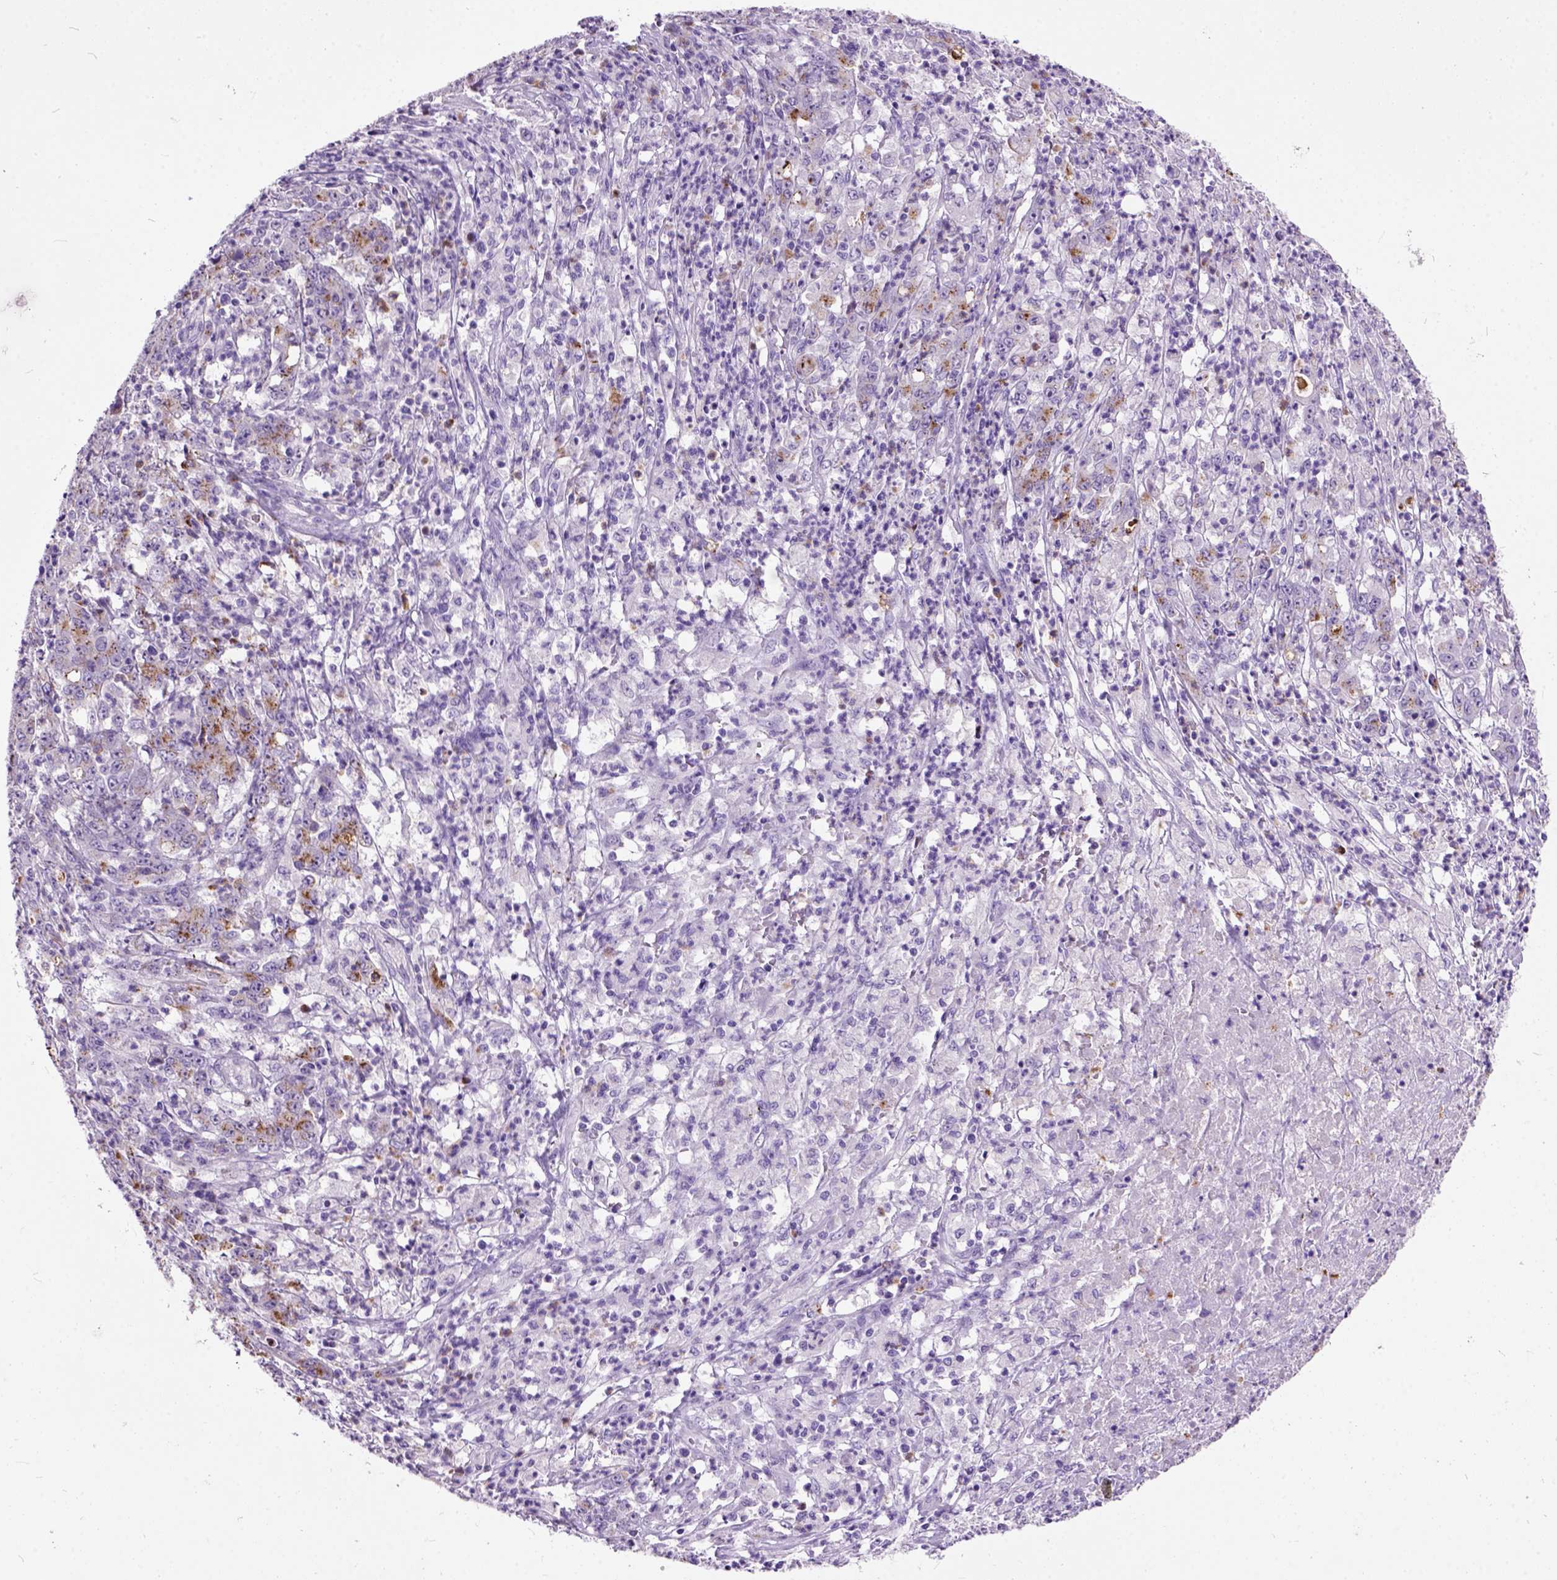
{"staining": {"intensity": "moderate", "quantity": "<25%", "location": "cytoplasmic/membranous"}, "tissue": "stomach cancer", "cell_type": "Tumor cells", "image_type": "cancer", "snomed": [{"axis": "morphology", "description": "Adenocarcinoma, NOS"}, {"axis": "topography", "description": "Stomach, lower"}], "caption": "Moderate cytoplasmic/membranous staining is seen in approximately <25% of tumor cells in stomach cancer. (DAB (3,3'-diaminobenzidine) IHC with brightfield microscopy, high magnification).", "gene": "MAPT", "patient": {"sex": "female", "age": 71}}